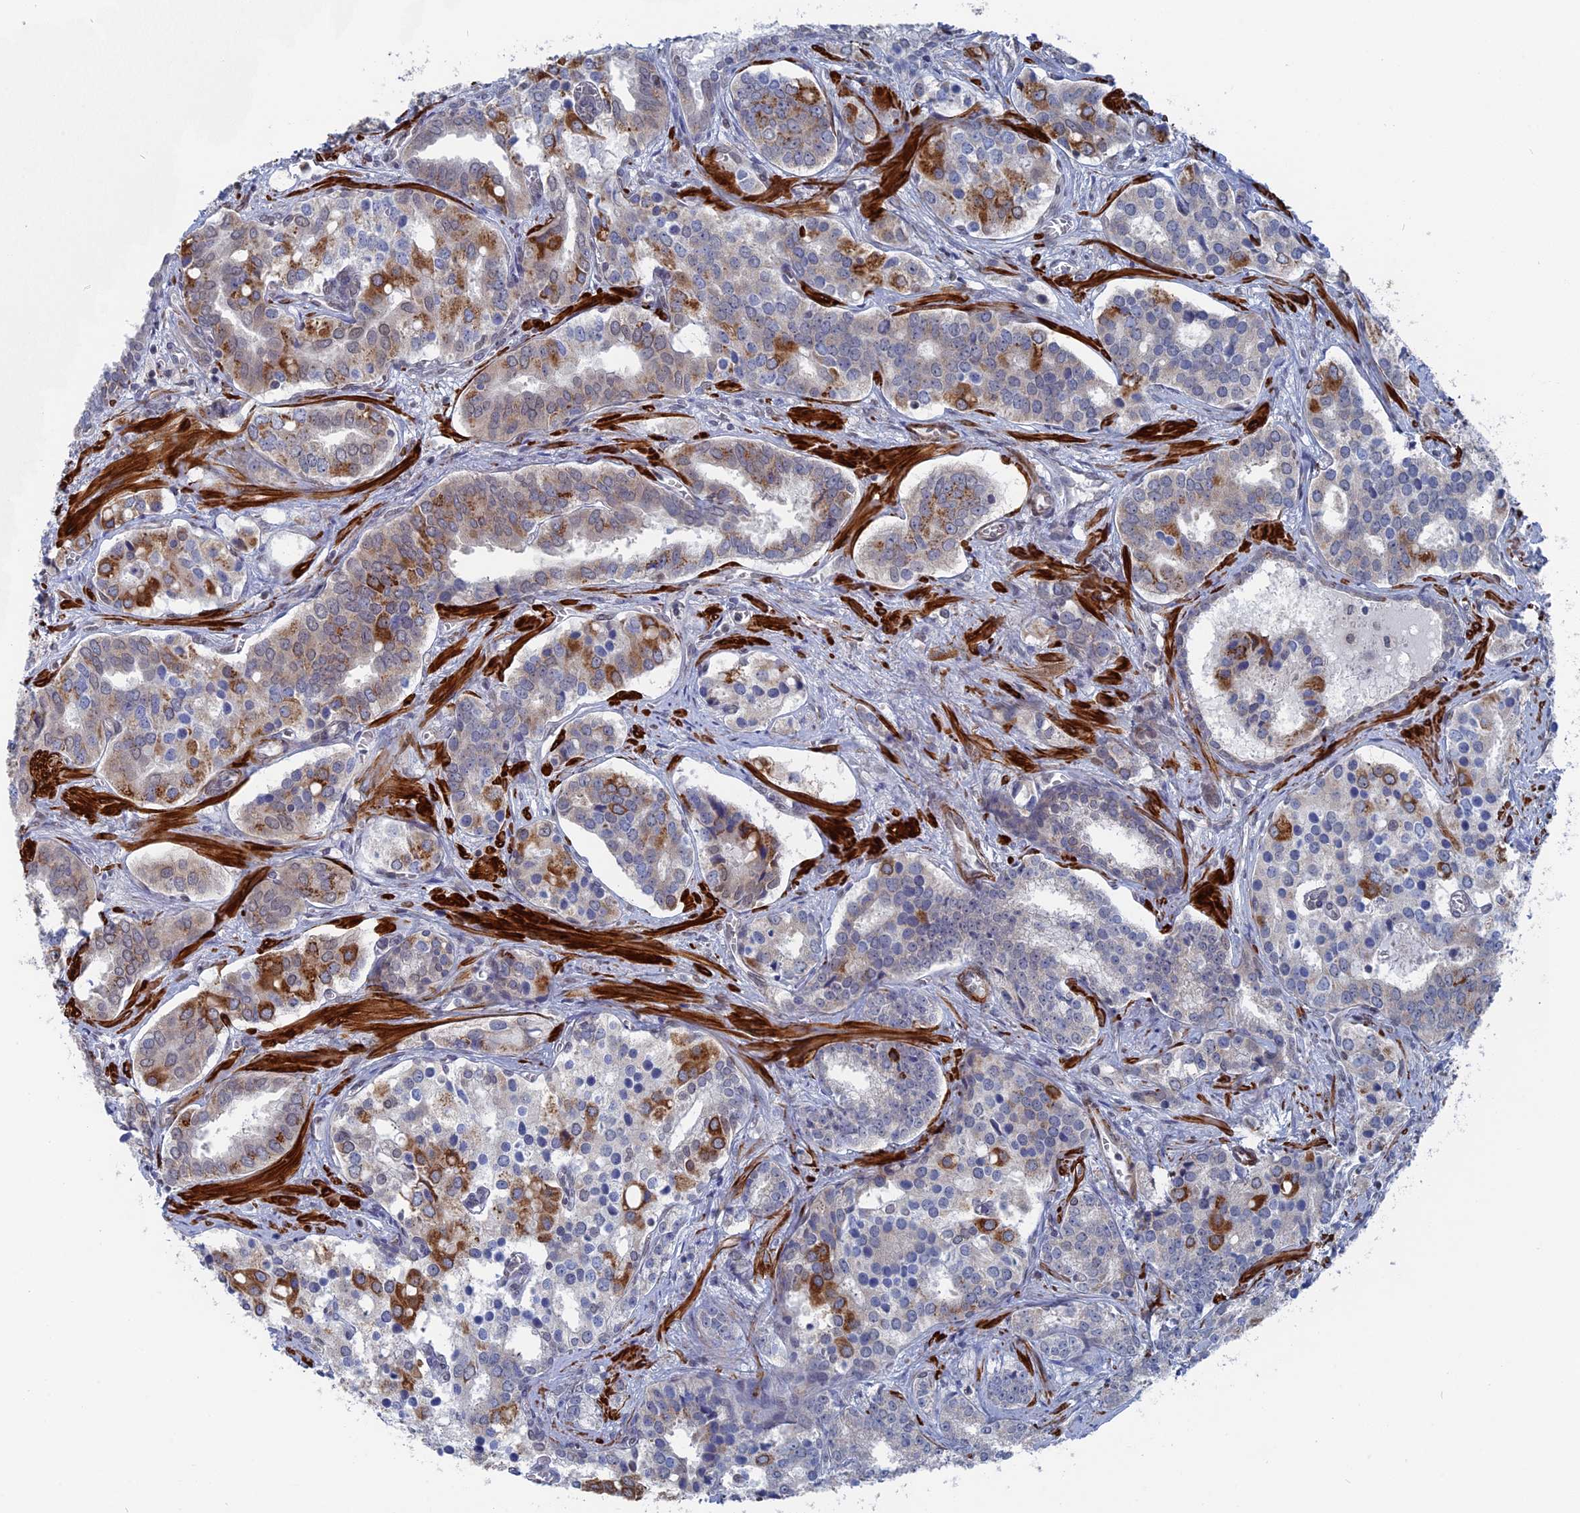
{"staining": {"intensity": "moderate", "quantity": "<25%", "location": "cytoplasmic/membranous"}, "tissue": "prostate cancer", "cell_type": "Tumor cells", "image_type": "cancer", "snomed": [{"axis": "morphology", "description": "Adenocarcinoma, High grade"}, {"axis": "topography", "description": "Prostate"}], "caption": "This micrograph displays immunohistochemistry (IHC) staining of human adenocarcinoma (high-grade) (prostate), with low moderate cytoplasmic/membranous positivity in about <25% of tumor cells.", "gene": "MTRF1", "patient": {"sex": "male", "age": 67}}